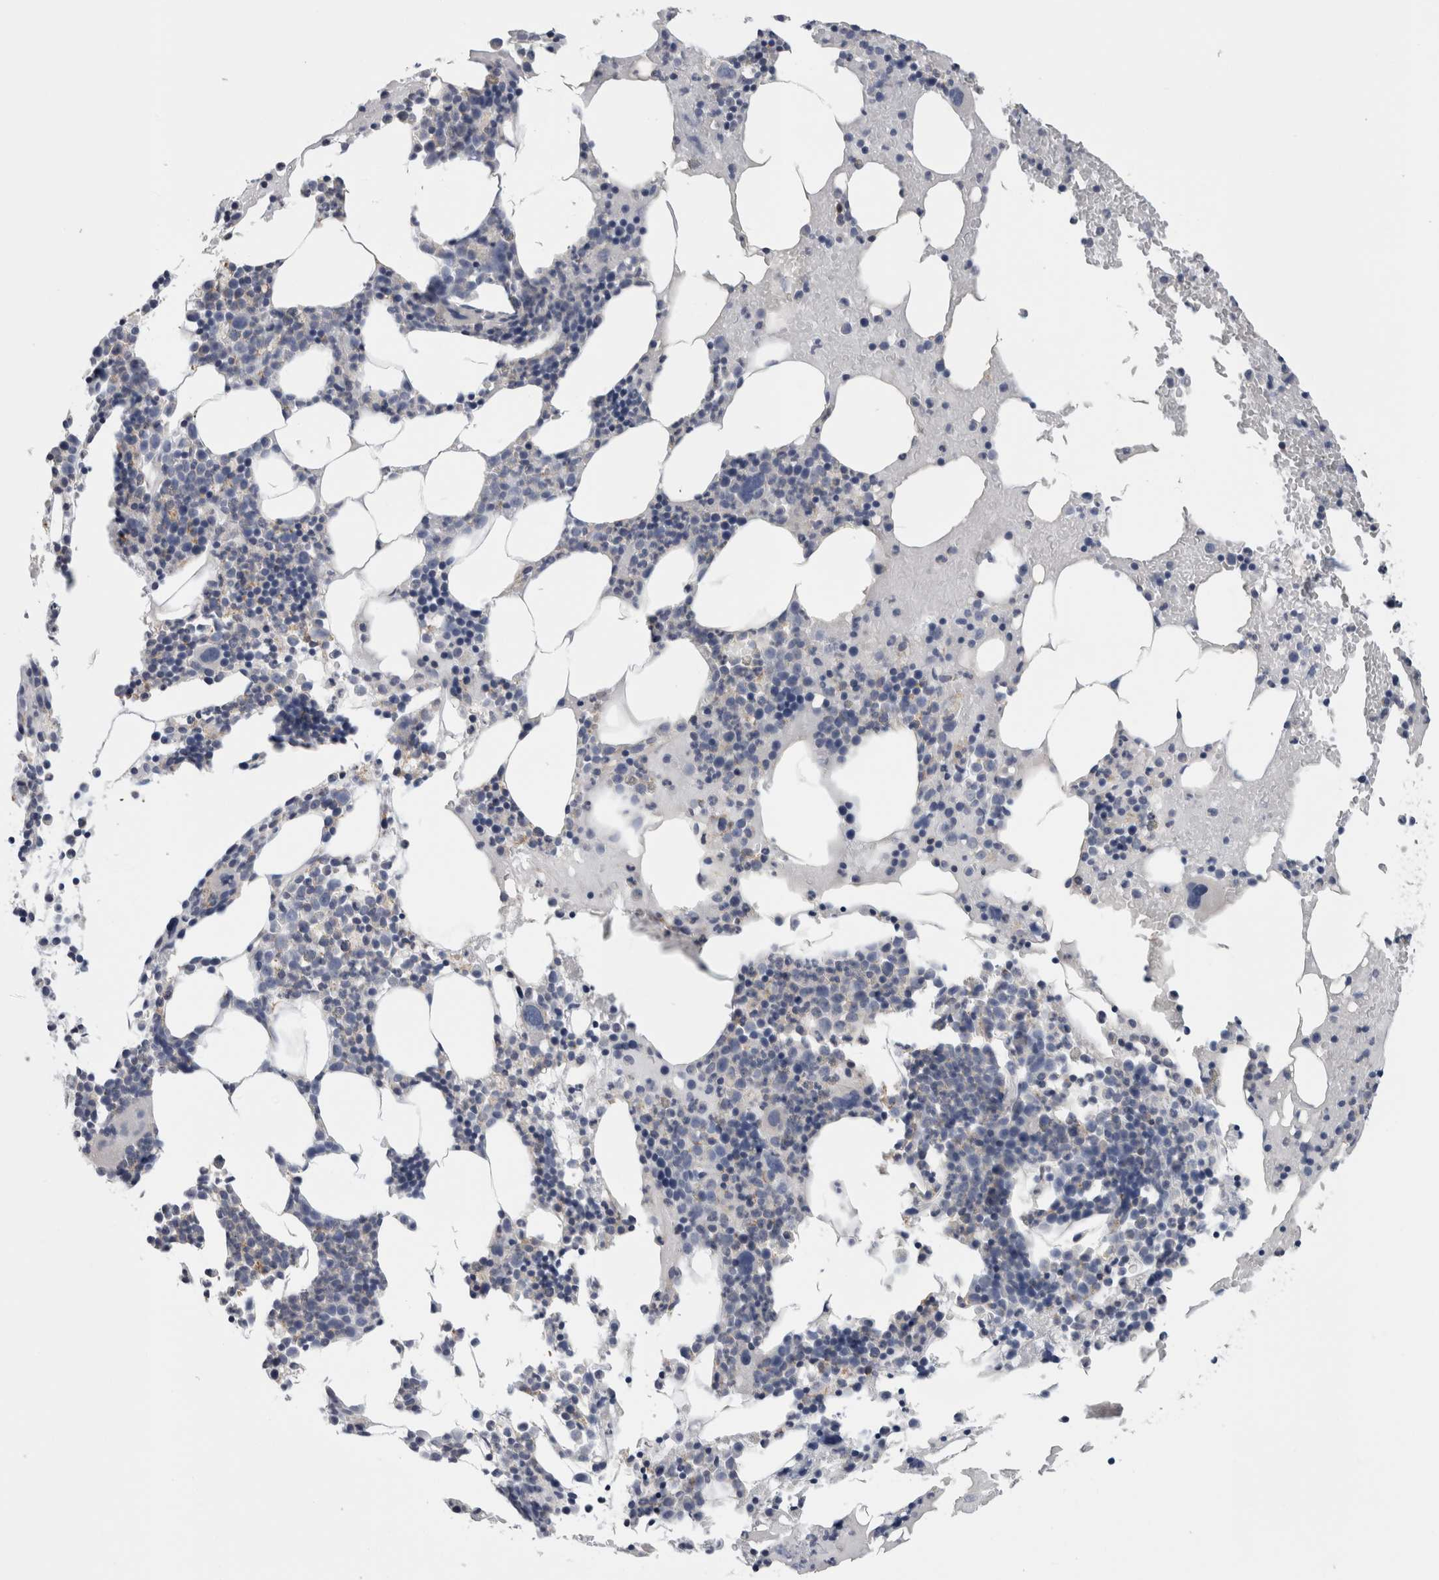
{"staining": {"intensity": "negative", "quantity": "none", "location": "none"}, "tissue": "bone marrow", "cell_type": "Hematopoietic cells", "image_type": "normal", "snomed": [{"axis": "morphology", "description": "Normal tissue, NOS"}, {"axis": "morphology", "description": "Inflammation, NOS"}, {"axis": "topography", "description": "Bone marrow"}], "caption": "There is no significant positivity in hematopoietic cells of bone marrow.", "gene": "ANKFY1", "patient": {"sex": "male", "age": 68}}